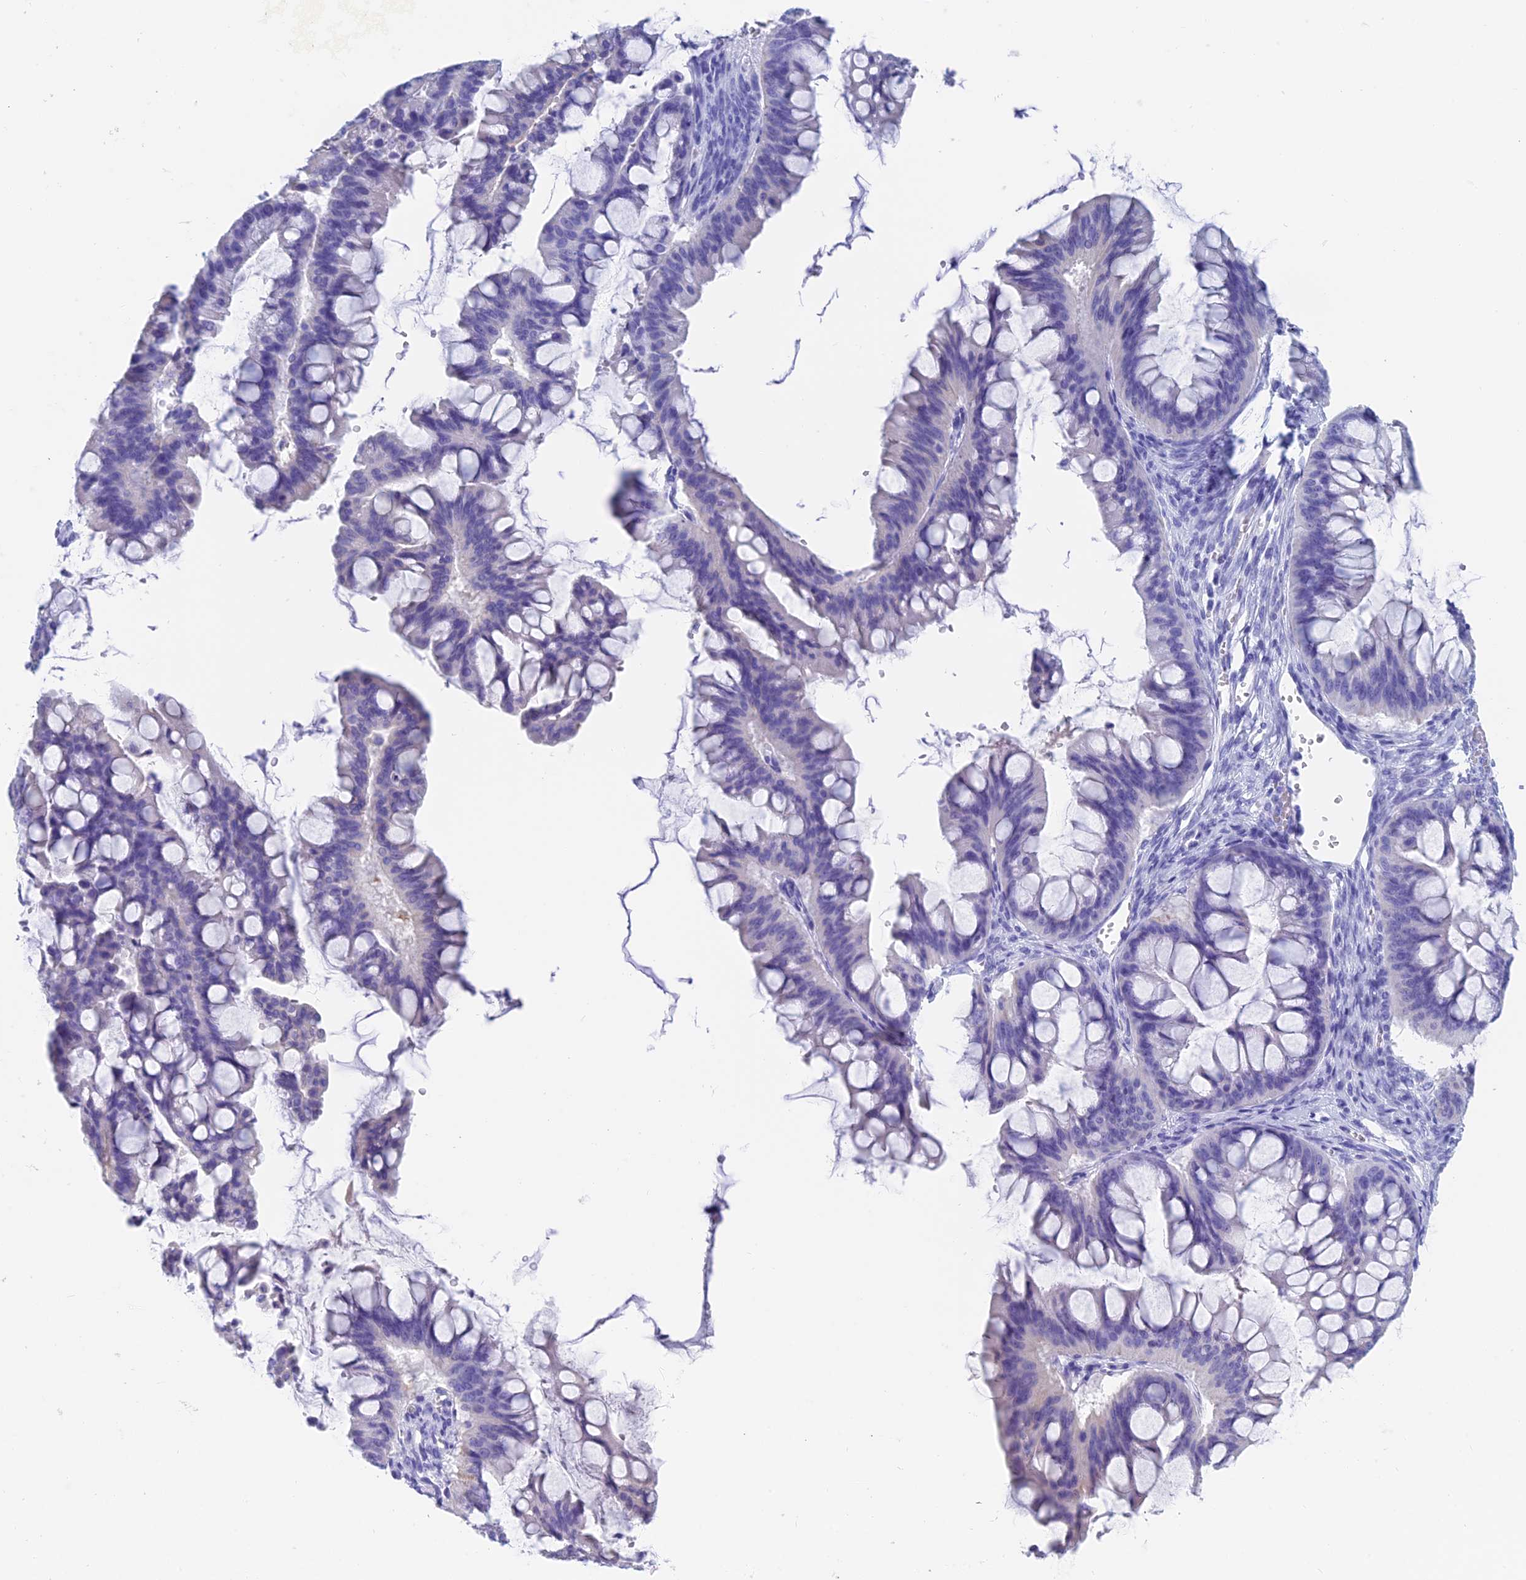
{"staining": {"intensity": "negative", "quantity": "none", "location": "none"}, "tissue": "ovarian cancer", "cell_type": "Tumor cells", "image_type": "cancer", "snomed": [{"axis": "morphology", "description": "Cystadenocarcinoma, mucinous, NOS"}, {"axis": "topography", "description": "Ovary"}], "caption": "Tumor cells show no significant staining in ovarian cancer (mucinous cystadenocarcinoma). The staining is performed using DAB (3,3'-diaminobenzidine) brown chromogen with nuclei counter-stained in using hematoxylin.", "gene": "CAPS", "patient": {"sex": "female", "age": 73}}